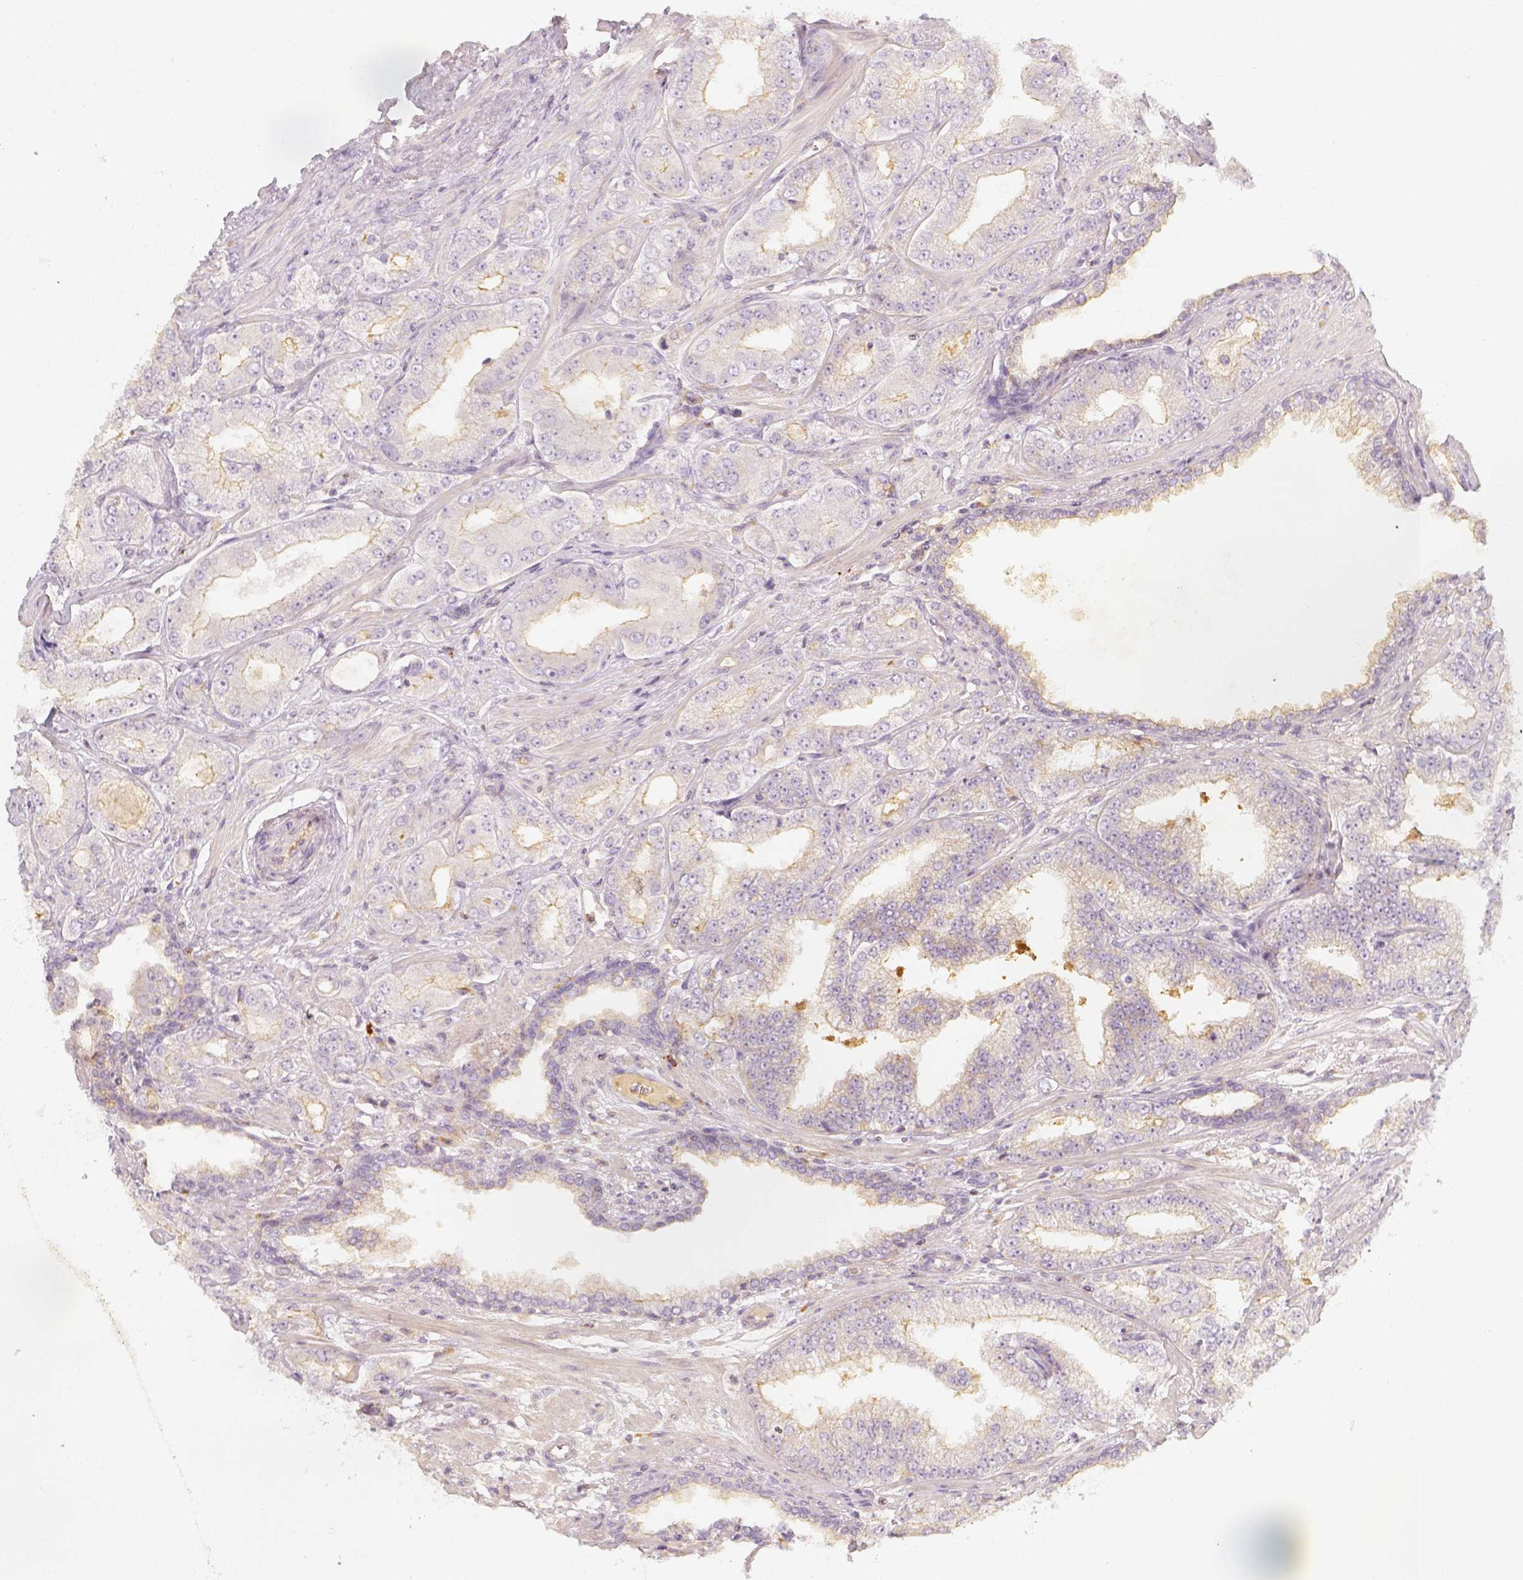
{"staining": {"intensity": "weak", "quantity": "<25%", "location": "cytoplasmic/membranous"}, "tissue": "prostate cancer", "cell_type": "Tumor cells", "image_type": "cancer", "snomed": [{"axis": "morphology", "description": "Adenocarcinoma, Low grade"}, {"axis": "topography", "description": "Prostate"}], "caption": "This is an IHC photomicrograph of prostate adenocarcinoma (low-grade). There is no expression in tumor cells.", "gene": "PTPRJ", "patient": {"sex": "male", "age": 60}}